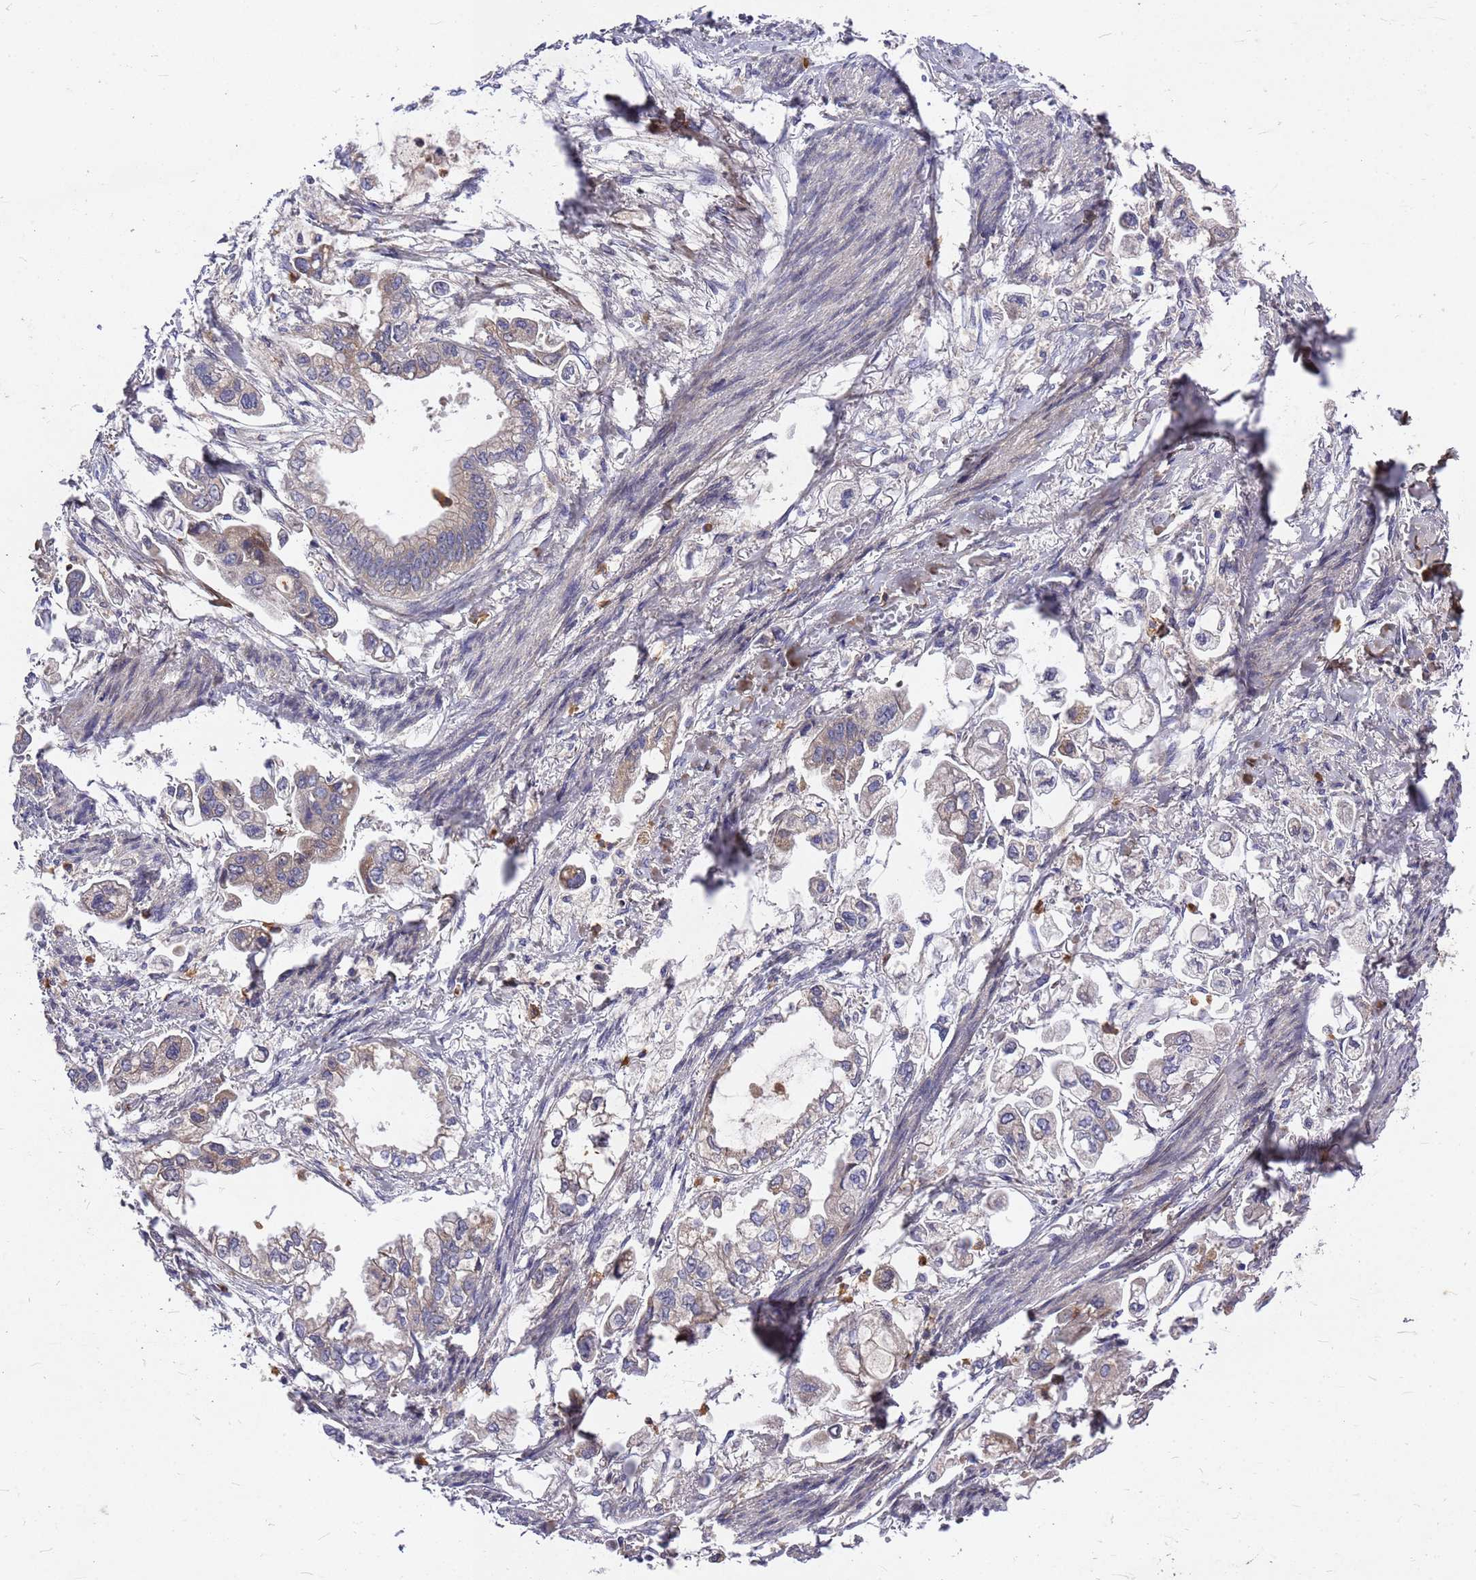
{"staining": {"intensity": "weak", "quantity": "<25%", "location": "cytoplasmic/membranous"}, "tissue": "stomach cancer", "cell_type": "Tumor cells", "image_type": "cancer", "snomed": [{"axis": "morphology", "description": "Adenocarcinoma, NOS"}, {"axis": "topography", "description": "Stomach"}], "caption": "Photomicrograph shows no significant protein positivity in tumor cells of stomach adenocarcinoma.", "gene": "ZNF717", "patient": {"sex": "male", "age": 62}}